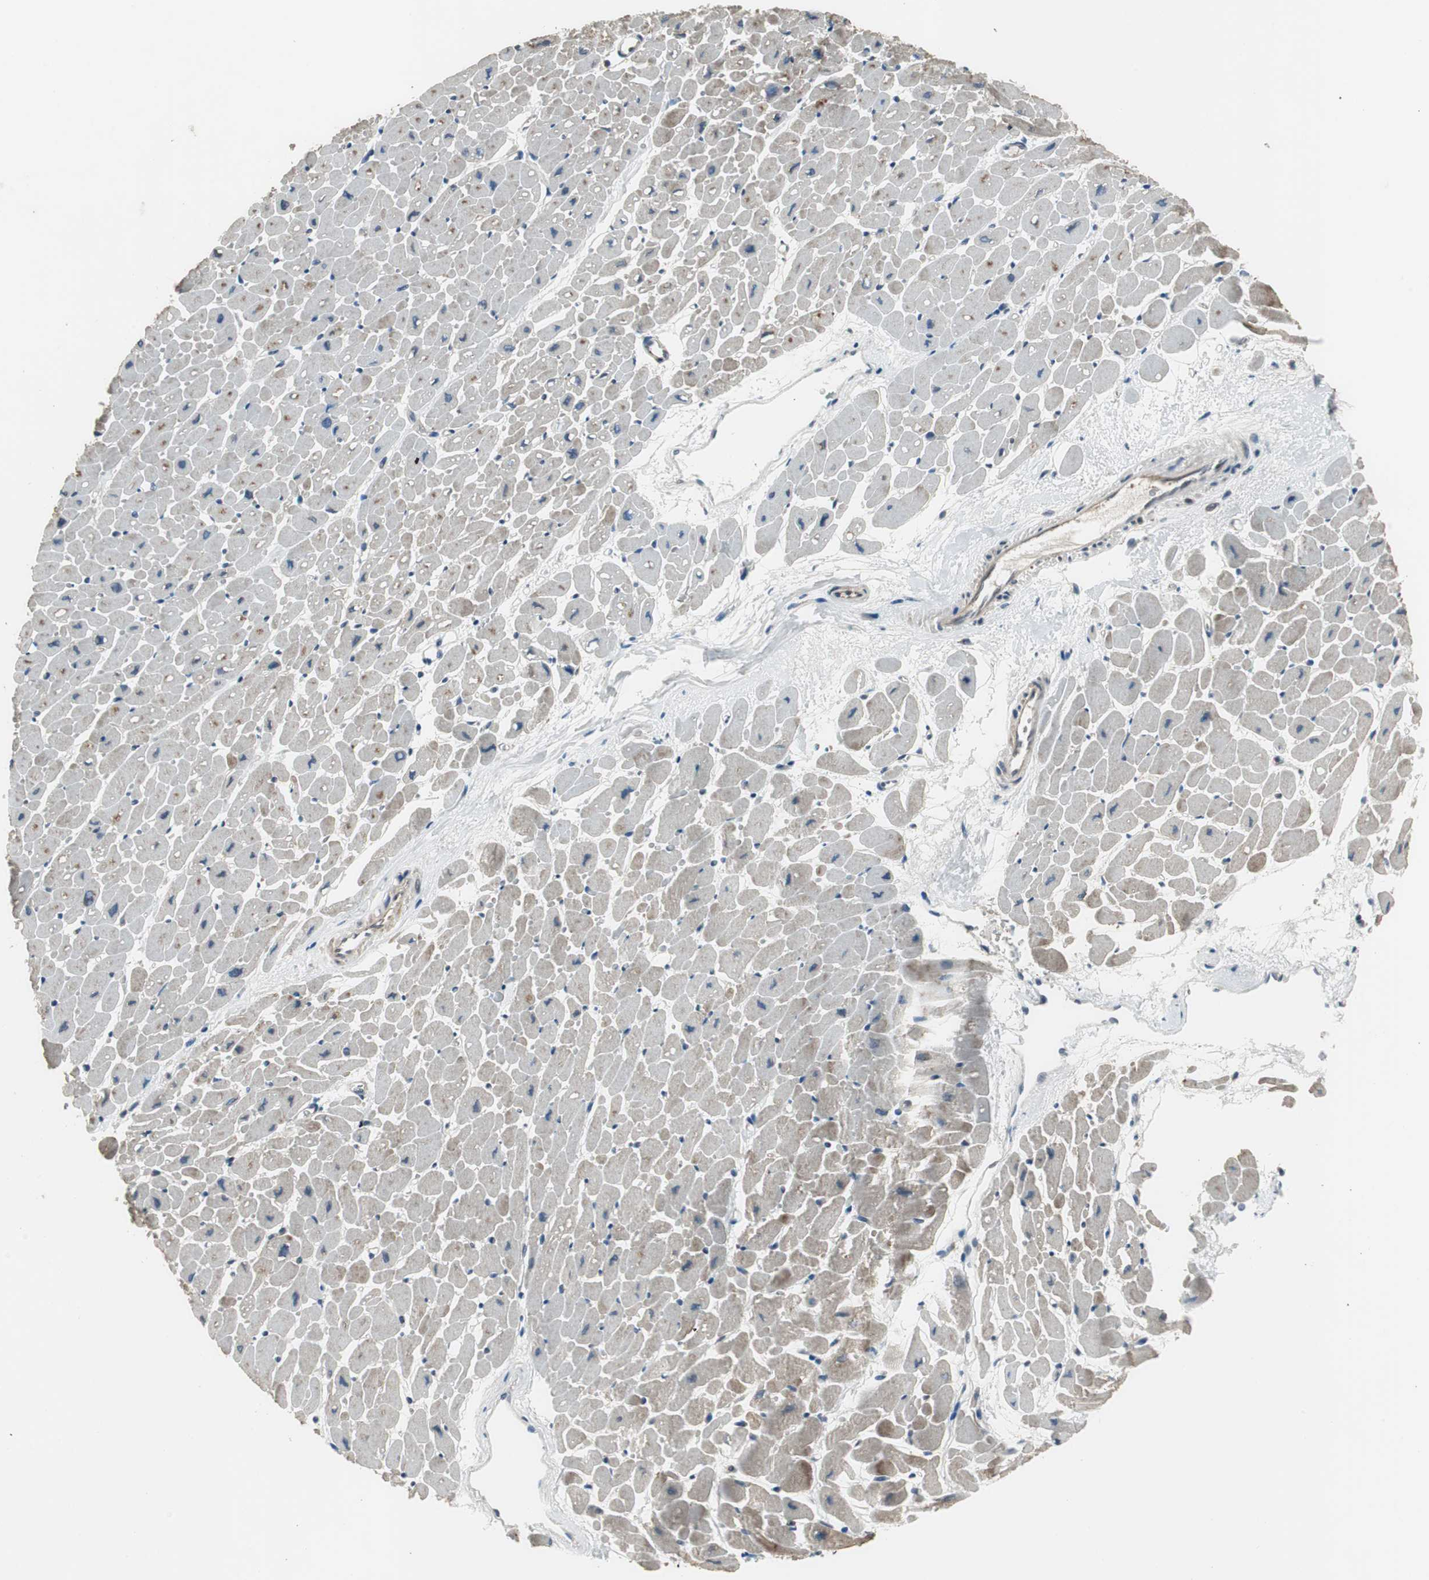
{"staining": {"intensity": "moderate", "quantity": "25%-75%", "location": "cytoplasmic/membranous"}, "tissue": "heart muscle", "cell_type": "Cardiomyocytes", "image_type": "normal", "snomed": [{"axis": "morphology", "description": "Normal tissue, NOS"}, {"axis": "topography", "description": "Heart"}], "caption": "The image reveals staining of normal heart muscle, revealing moderate cytoplasmic/membranous protein expression (brown color) within cardiomyocytes. Using DAB (3,3'-diaminobenzidine) (brown) and hematoxylin (blue) stains, captured at high magnification using brightfield microscopy.", "gene": "PI4KB", "patient": {"sex": "male", "age": 45}}